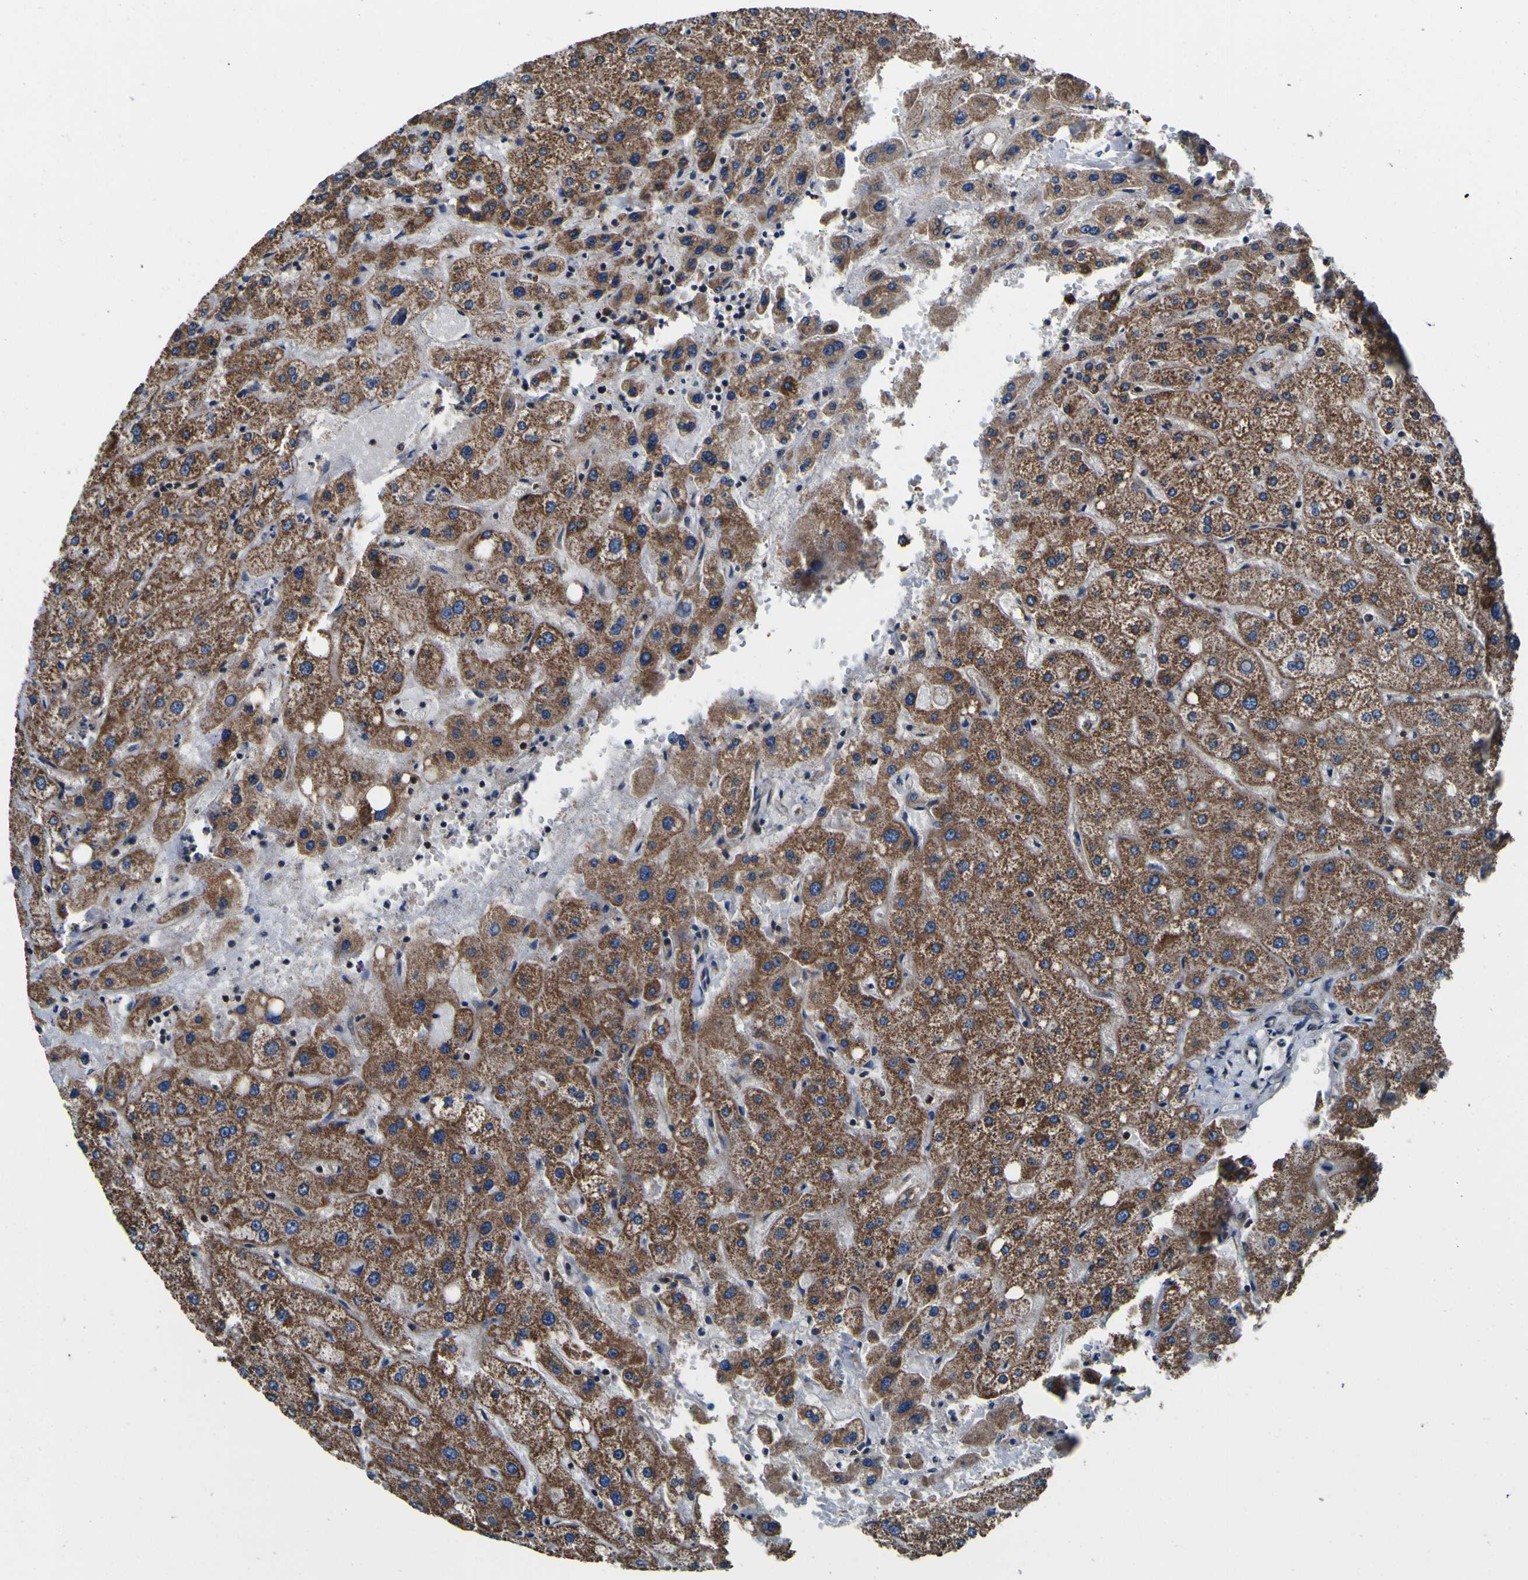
{"staining": {"intensity": "moderate", "quantity": ">75%", "location": "cytoplasmic/membranous"}, "tissue": "liver", "cell_type": "Cholangiocytes", "image_type": "normal", "snomed": [{"axis": "morphology", "description": "Normal tissue, NOS"}, {"axis": "topography", "description": "Liver"}], "caption": "Moderate cytoplasmic/membranous staining is identified in about >75% of cholangiocytes in normal liver.", "gene": "INPP5A", "patient": {"sex": "male", "age": 73}}